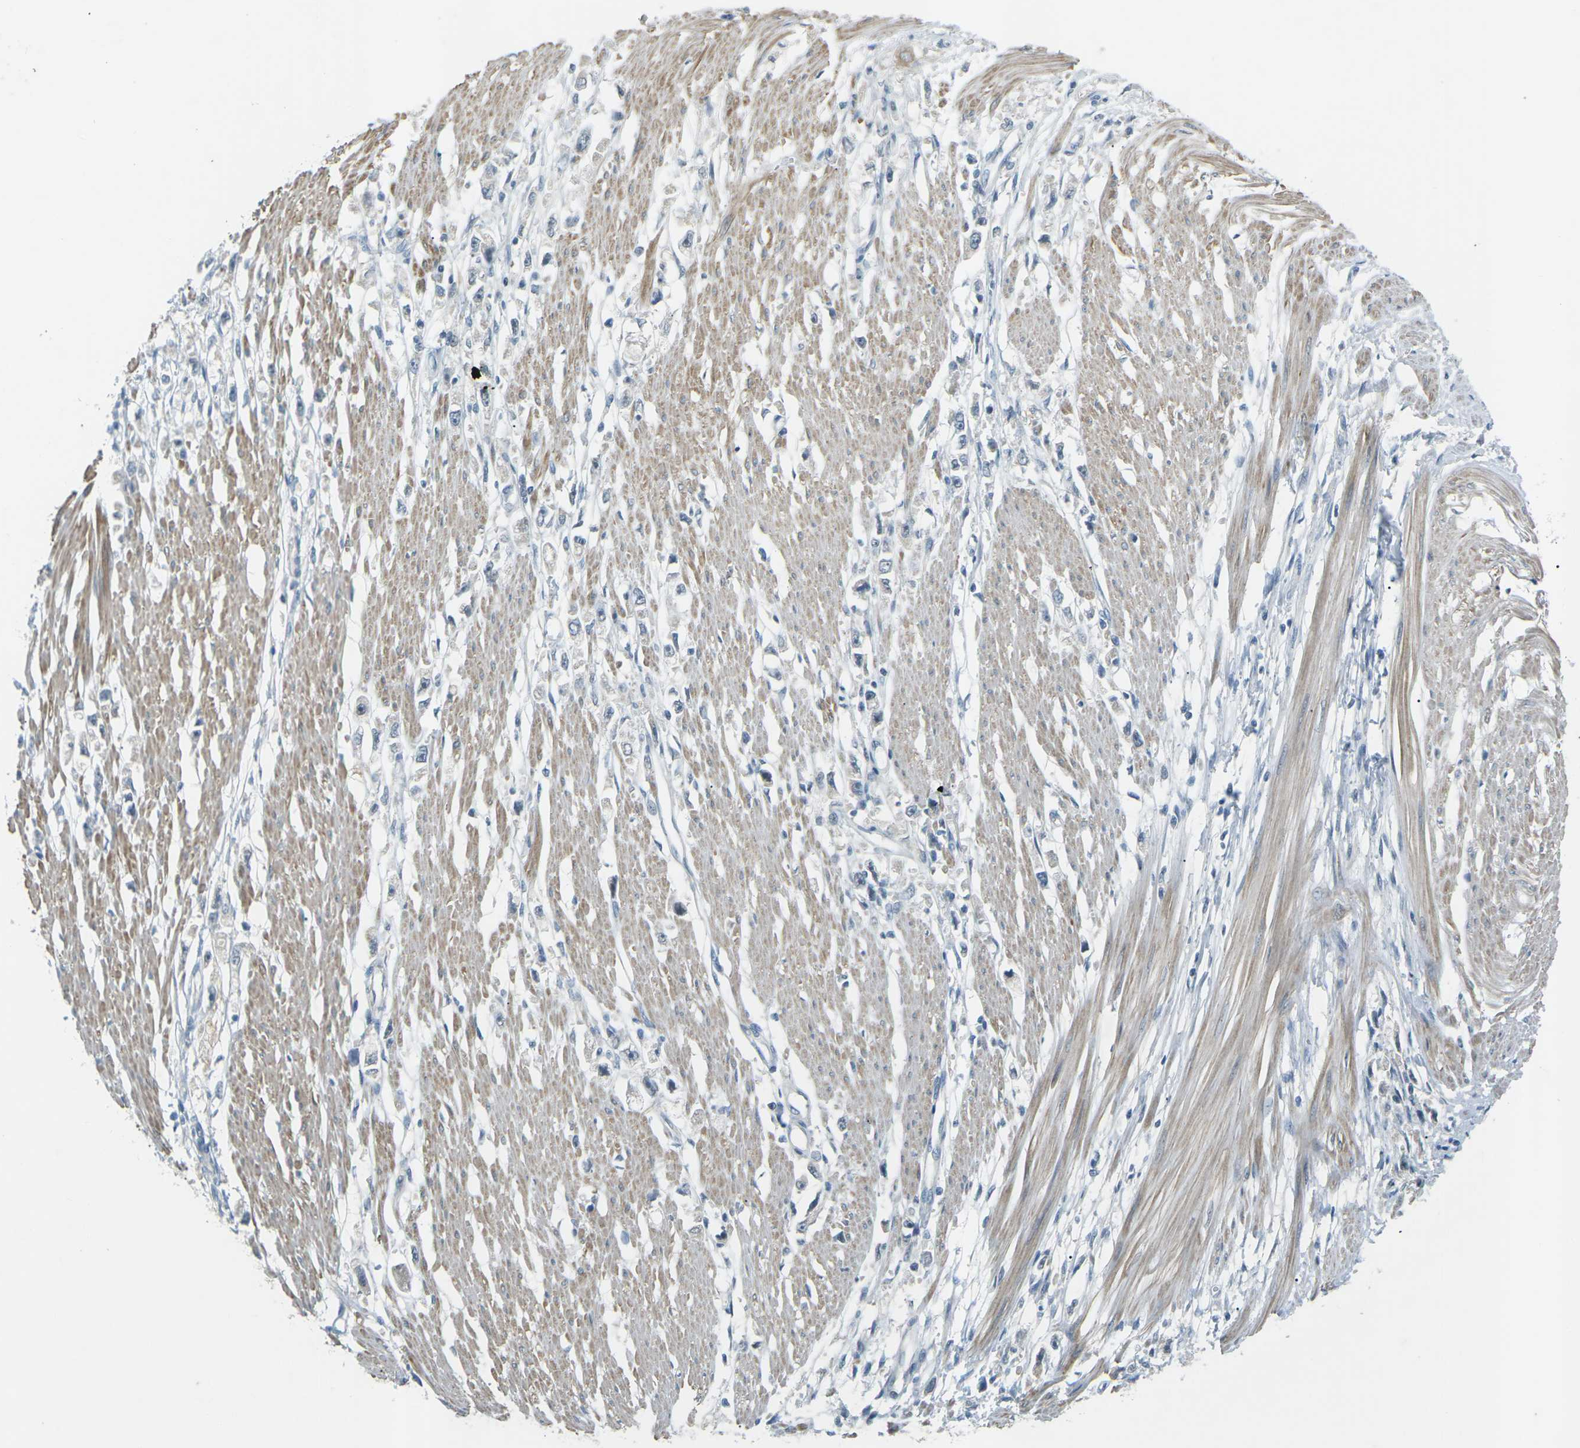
{"staining": {"intensity": "negative", "quantity": "none", "location": "none"}, "tissue": "stomach cancer", "cell_type": "Tumor cells", "image_type": "cancer", "snomed": [{"axis": "morphology", "description": "Adenocarcinoma, NOS"}, {"axis": "topography", "description": "Stomach"}], "caption": "Immunohistochemistry micrograph of neoplastic tissue: stomach adenocarcinoma stained with DAB (3,3'-diaminobenzidine) demonstrates no significant protein positivity in tumor cells.", "gene": "RTN3", "patient": {"sex": "female", "age": 59}}